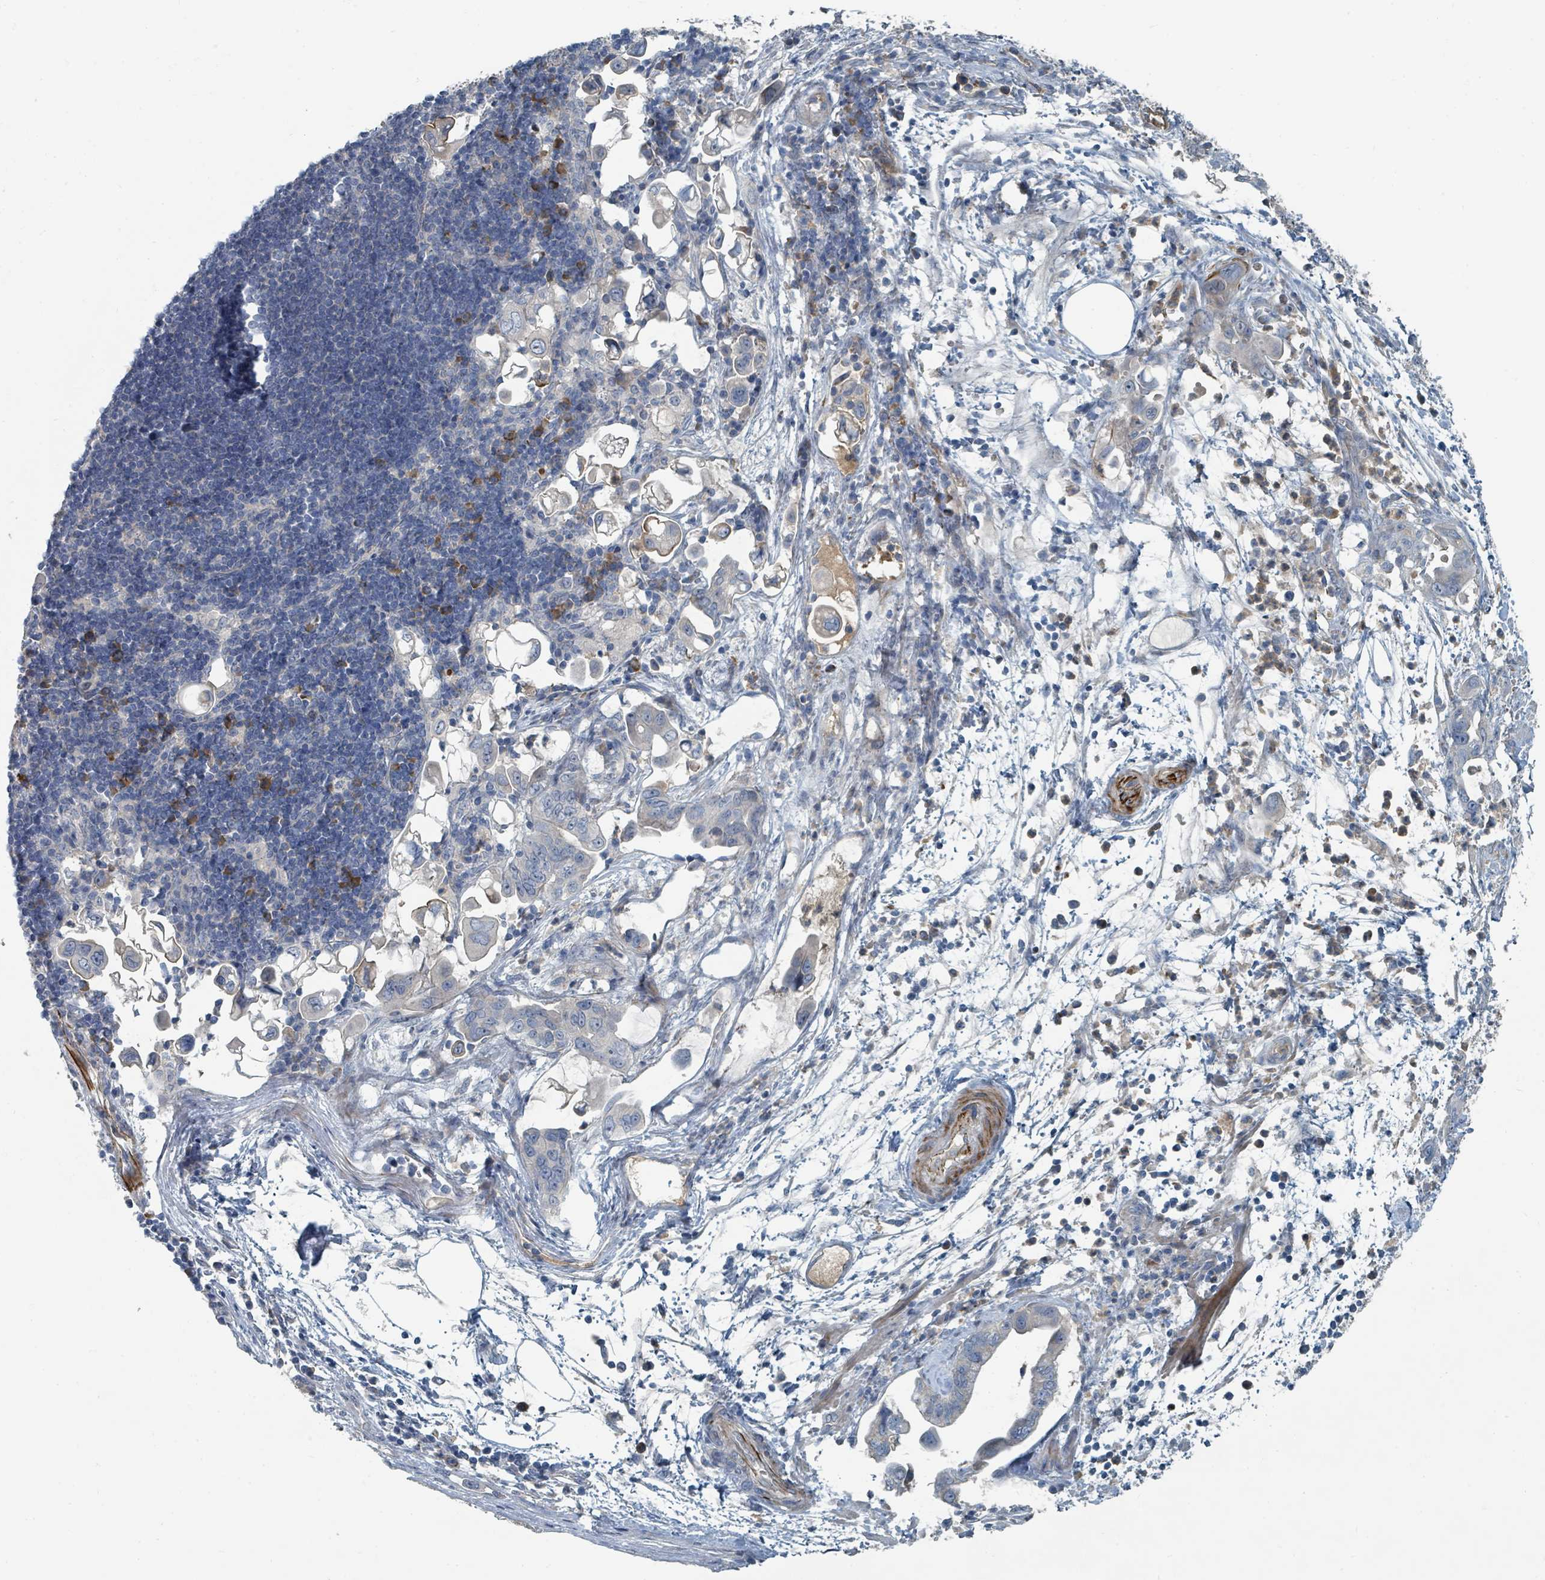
{"staining": {"intensity": "negative", "quantity": "none", "location": "none"}, "tissue": "pancreatic cancer", "cell_type": "Tumor cells", "image_type": "cancer", "snomed": [{"axis": "morphology", "description": "Adenocarcinoma, NOS"}, {"axis": "topography", "description": "Pancreas"}], "caption": "This is a photomicrograph of immunohistochemistry (IHC) staining of pancreatic cancer, which shows no positivity in tumor cells. The staining was performed using DAB (3,3'-diaminobenzidine) to visualize the protein expression in brown, while the nuclei were stained in blue with hematoxylin (Magnification: 20x).", "gene": "SLC44A5", "patient": {"sex": "male", "age": 61}}